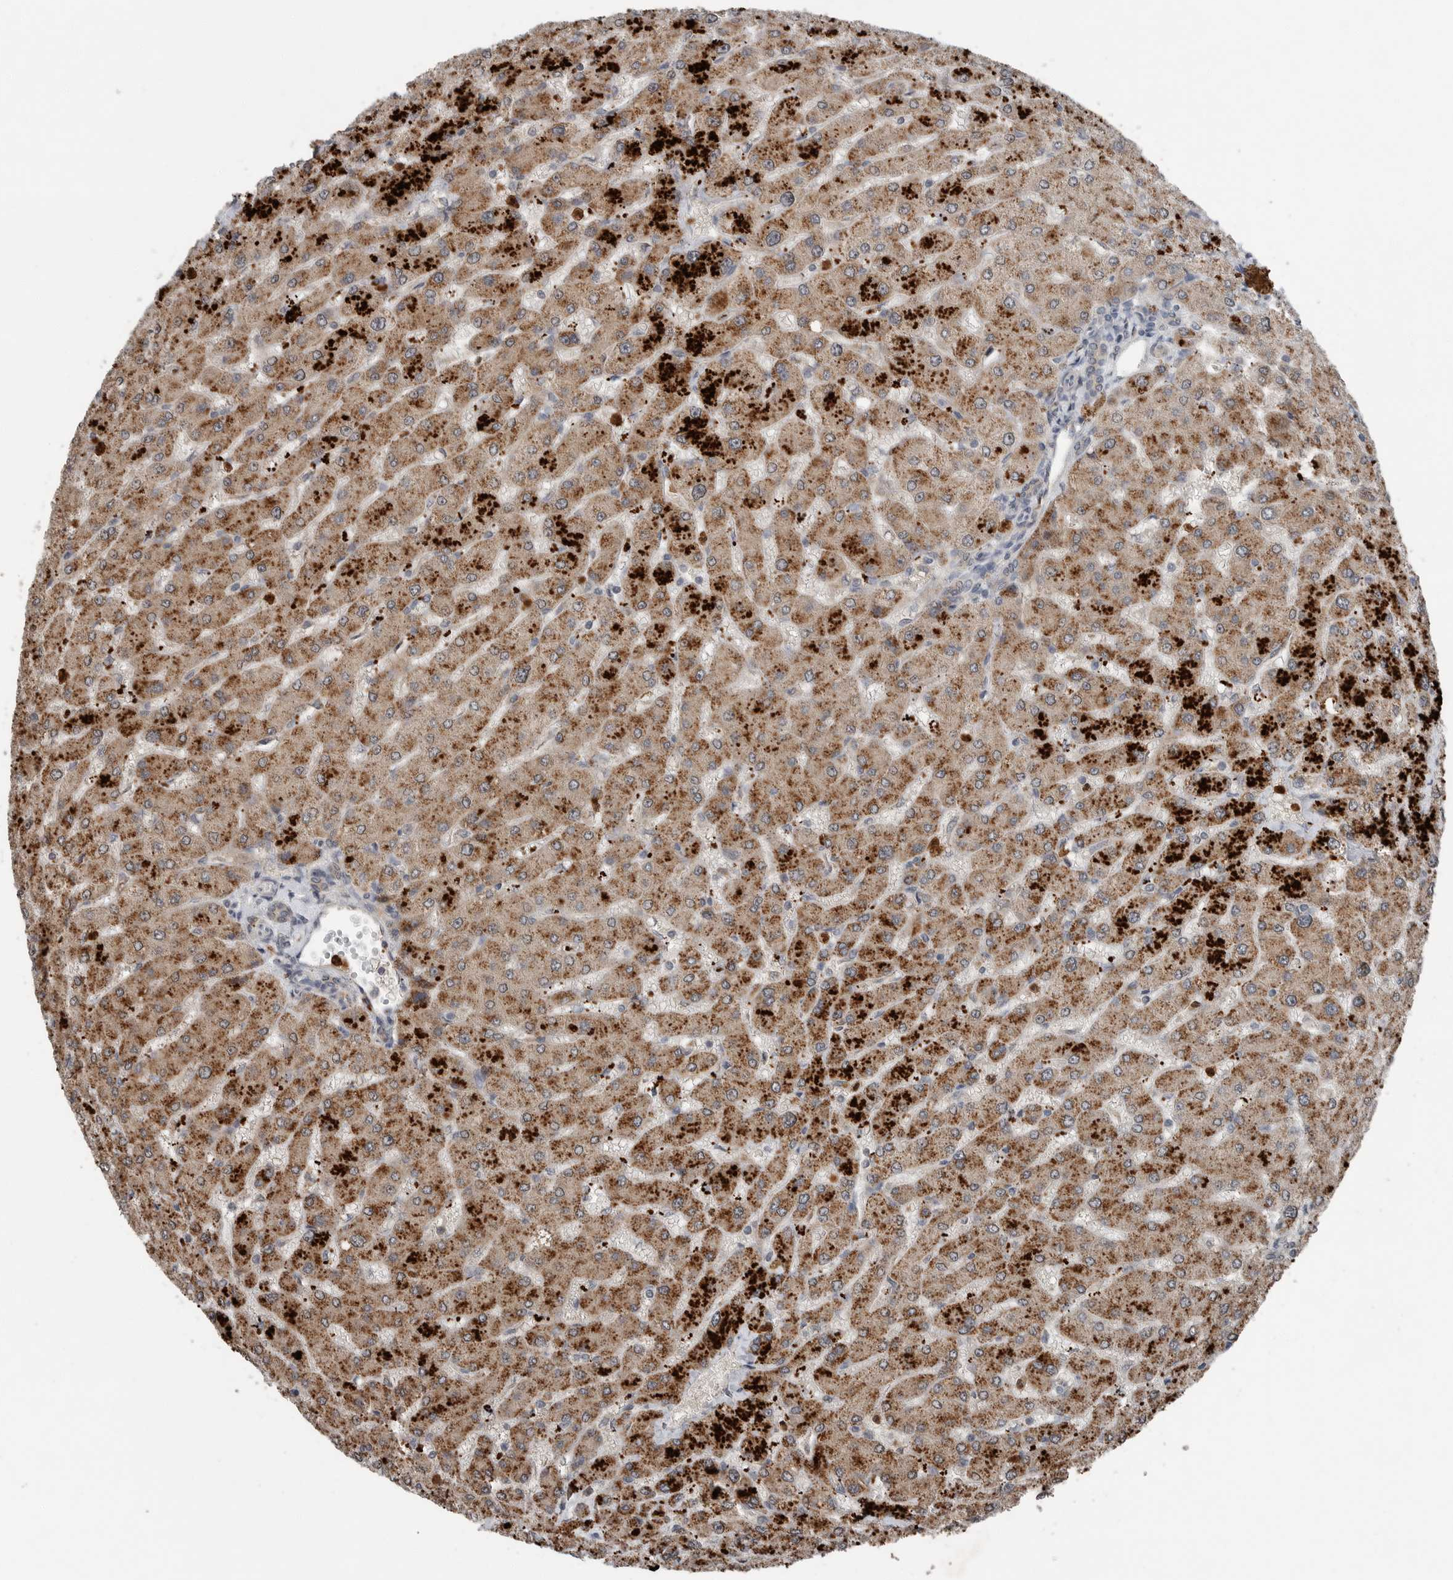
{"staining": {"intensity": "negative", "quantity": "none", "location": "none"}, "tissue": "liver", "cell_type": "Cholangiocytes", "image_type": "normal", "snomed": [{"axis": "morphology", "description": "Normal tissue, NOS"}, {"axis": "topography", "description": "Liver"}], "caption": "The immunohistochemistry (IHC) photomicrograph has no significant expression in cholangiocytes of liver.", "gene": "SCP2", "patient": {"sex": "male", "age": 55}}